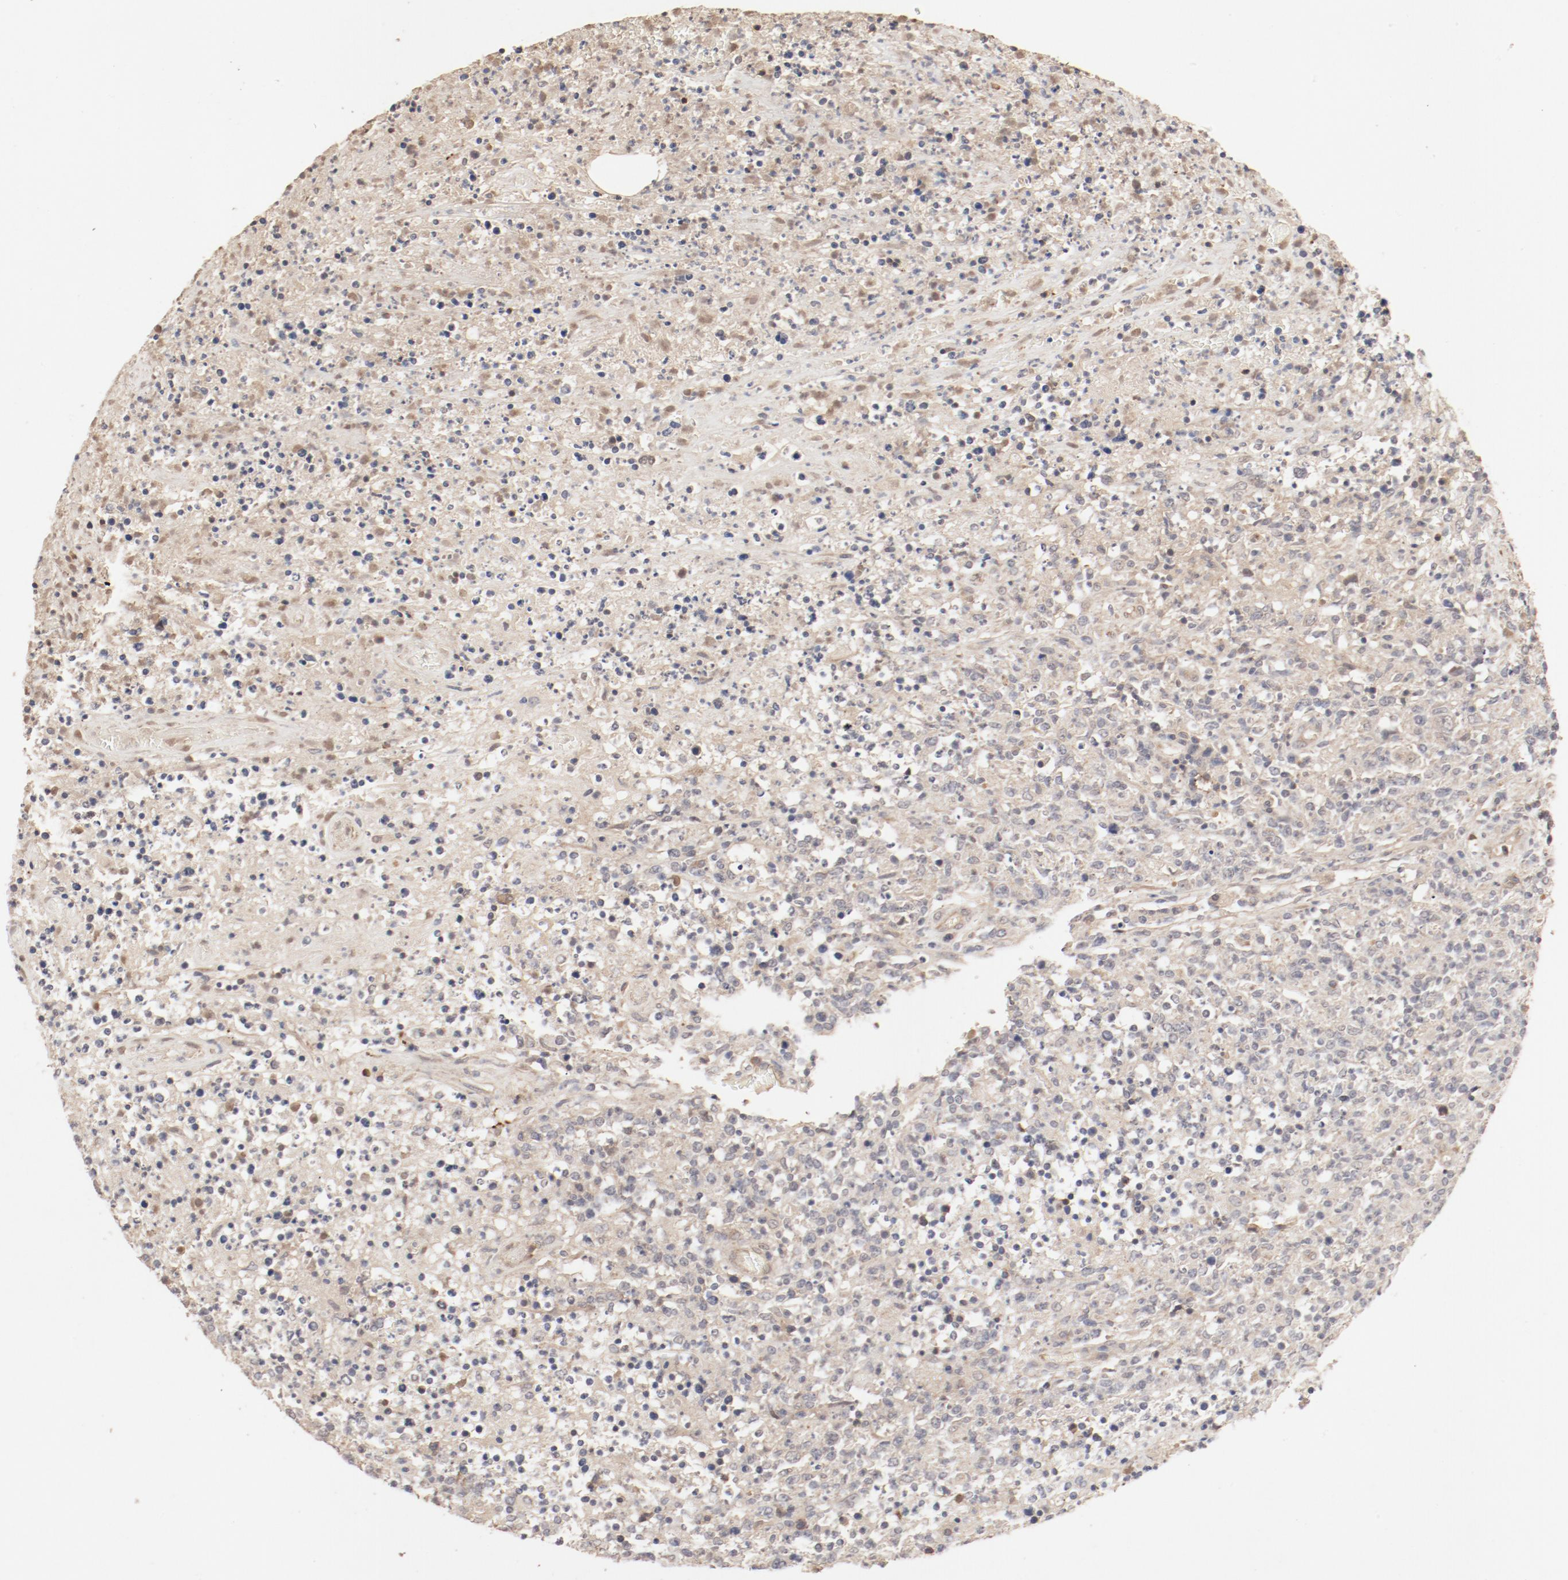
{"staining": {"intensity": "weak", "quantity": "25%-75%", "location": "cytoplasmic/membranous"}, "tissue": "lymphoma", "cell_type": "Tumor cells", "image_type": "cancer", "snomed": [{"axis": "morphology", "description": "Malignant lymphoma, non-Hodgkin's type, High grade"}, {"axis": "topography", "description": "Lymph node"}], "caption": "A photomicrograph of human high-grade malignant lymphoma, non-Hodgkin's type stained for a protein displays weak cytoplasmic/membranous brown staining in tumor cells.", "gene": "IL3RA", "patient": {"sex": "female", "age": 84}}